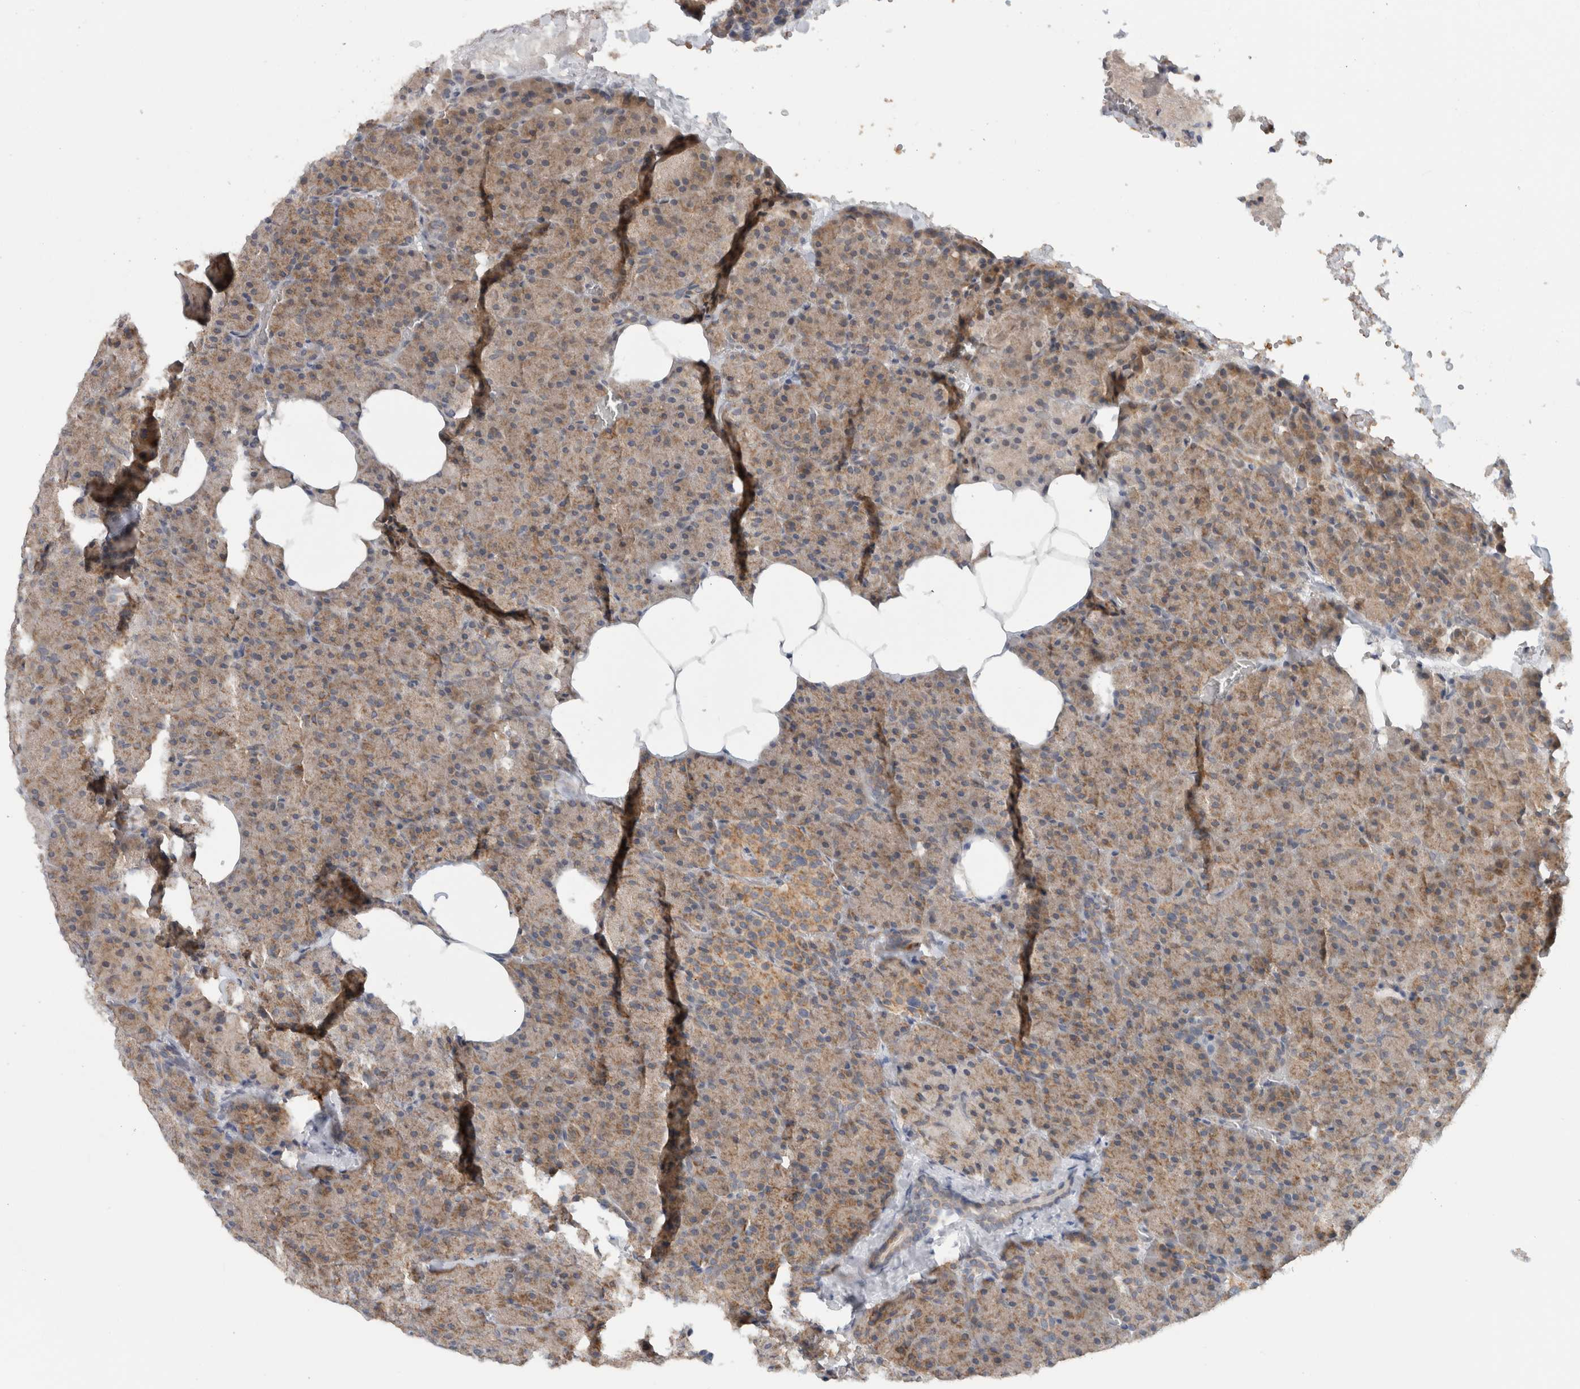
{"staining": {"intensity": "weak", "quantity": ">75%", "location": "cytoplasmic/membranous"}, "tissue": "pancreas", "cell_type": "Exocrine glandular cells", "image_type": "normal", "snomed": [{"axis": "morphology", "description": "Normal tissue, NOS"}, {"axis": "morphology", "description": "Carcinoid, malignant, NOS"}, {"axis": "topography", "description": "Pancreas"}], "caption": "Protein analysis of unremarkable pancreas demonstrates weak cytoplasmic/membranous positivity in approximately >75% of exocrine glandular cells. Immunohistochemistry stains the protein of interest in brown and the nuclei are stained blue.", "gene": "CMC2", "patient": {"sex": "female", "age": 35}}